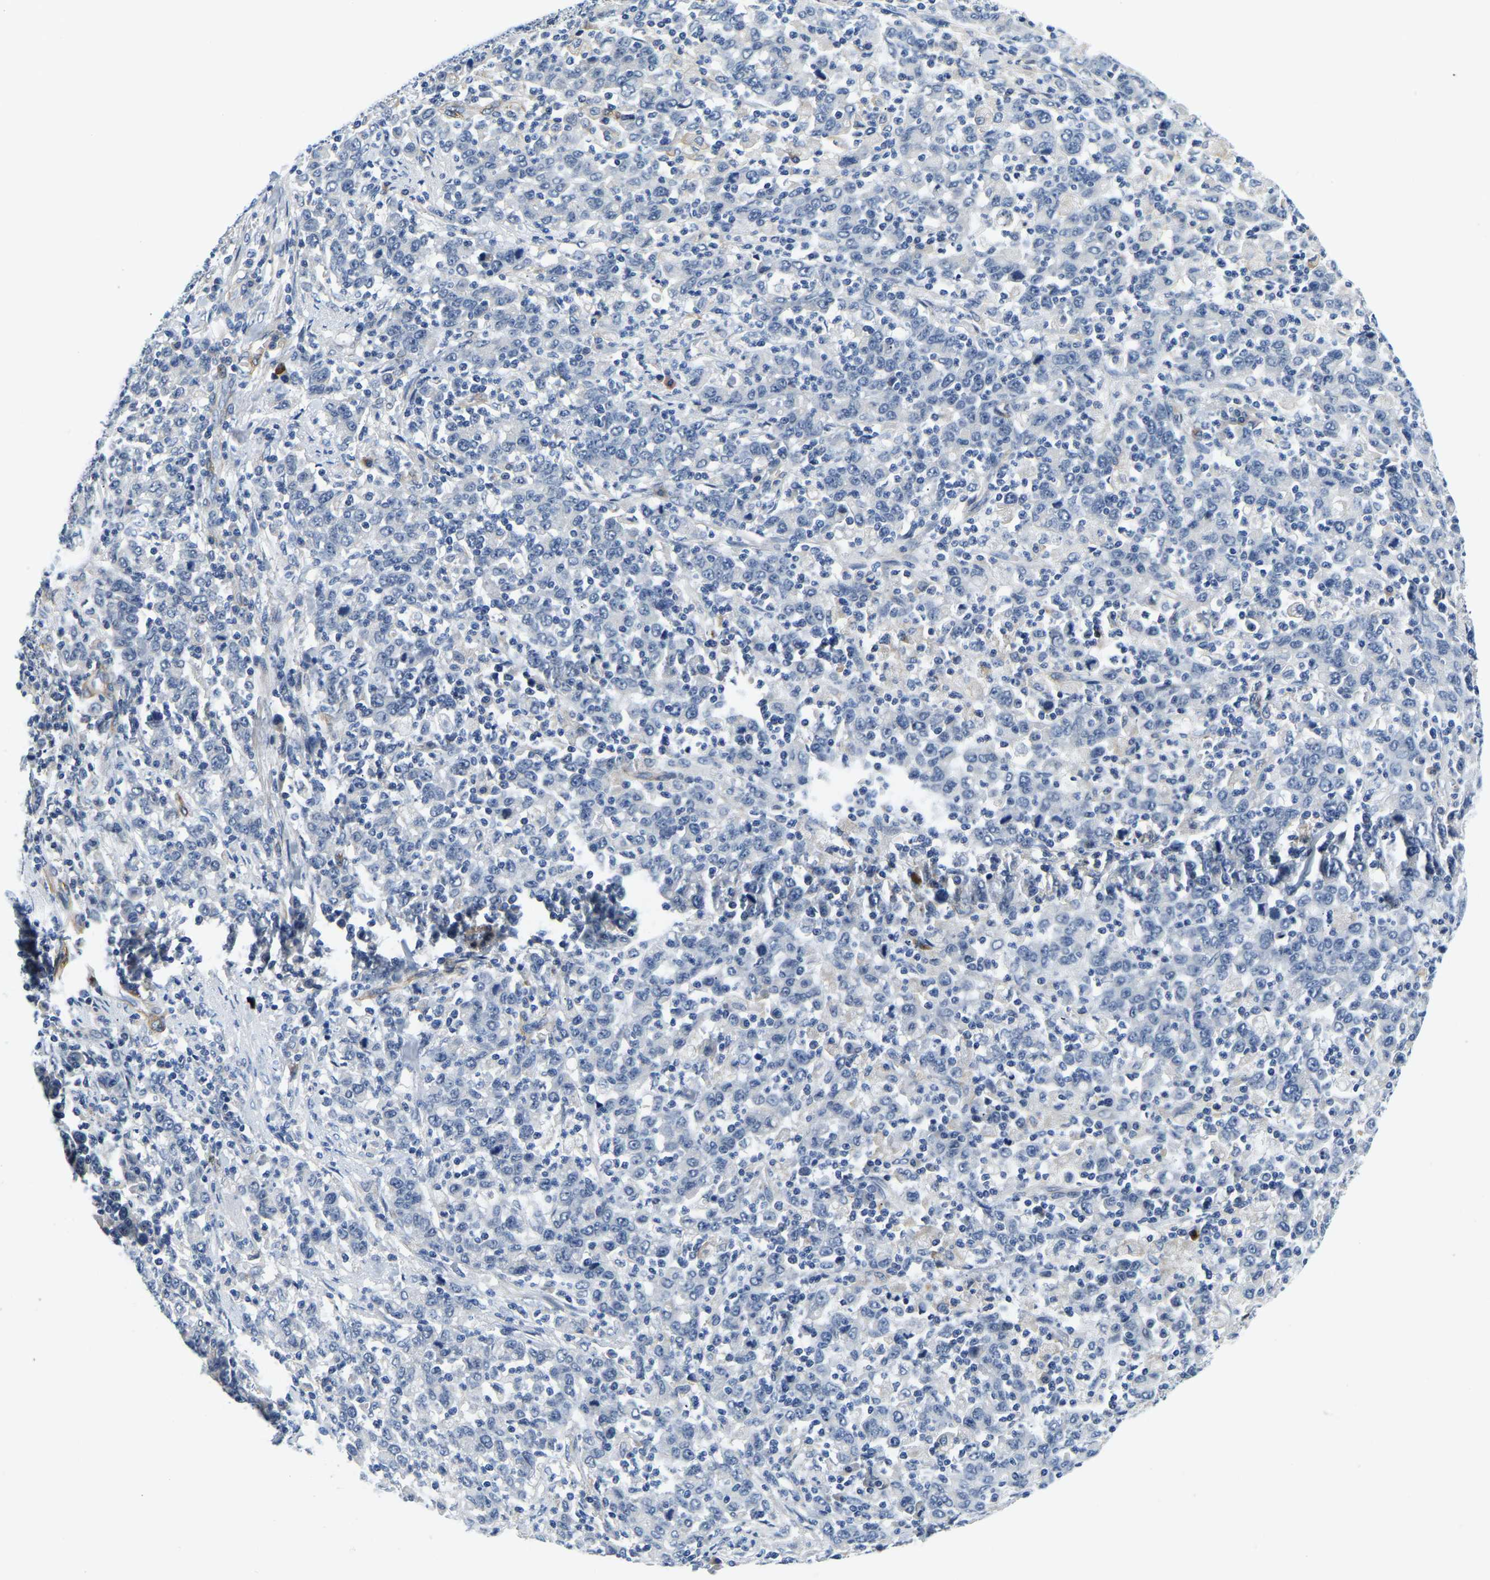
{"staining": {"intensity": "negative", "quantity": "none", "location": "none"}, "tissue": "stomach cancer", "cell_type": "Tumor cells", "image_type": "cancer", "snomed": [{"axis": "morphology", "description": "Adenocarcinoma, NOS"}, {"axis": "topography", "description": "Stomach, upper"}], "caption": "Stomach adenocarcinoma was stained to show a protein in brown. There is no significant expression in tumor cells. (DAB immunohistochemistry (IHC) visualized using brightfield microscopy, high magnification).", "gene": "LIAS", "patient": {"sex": "male", "age": 69}}